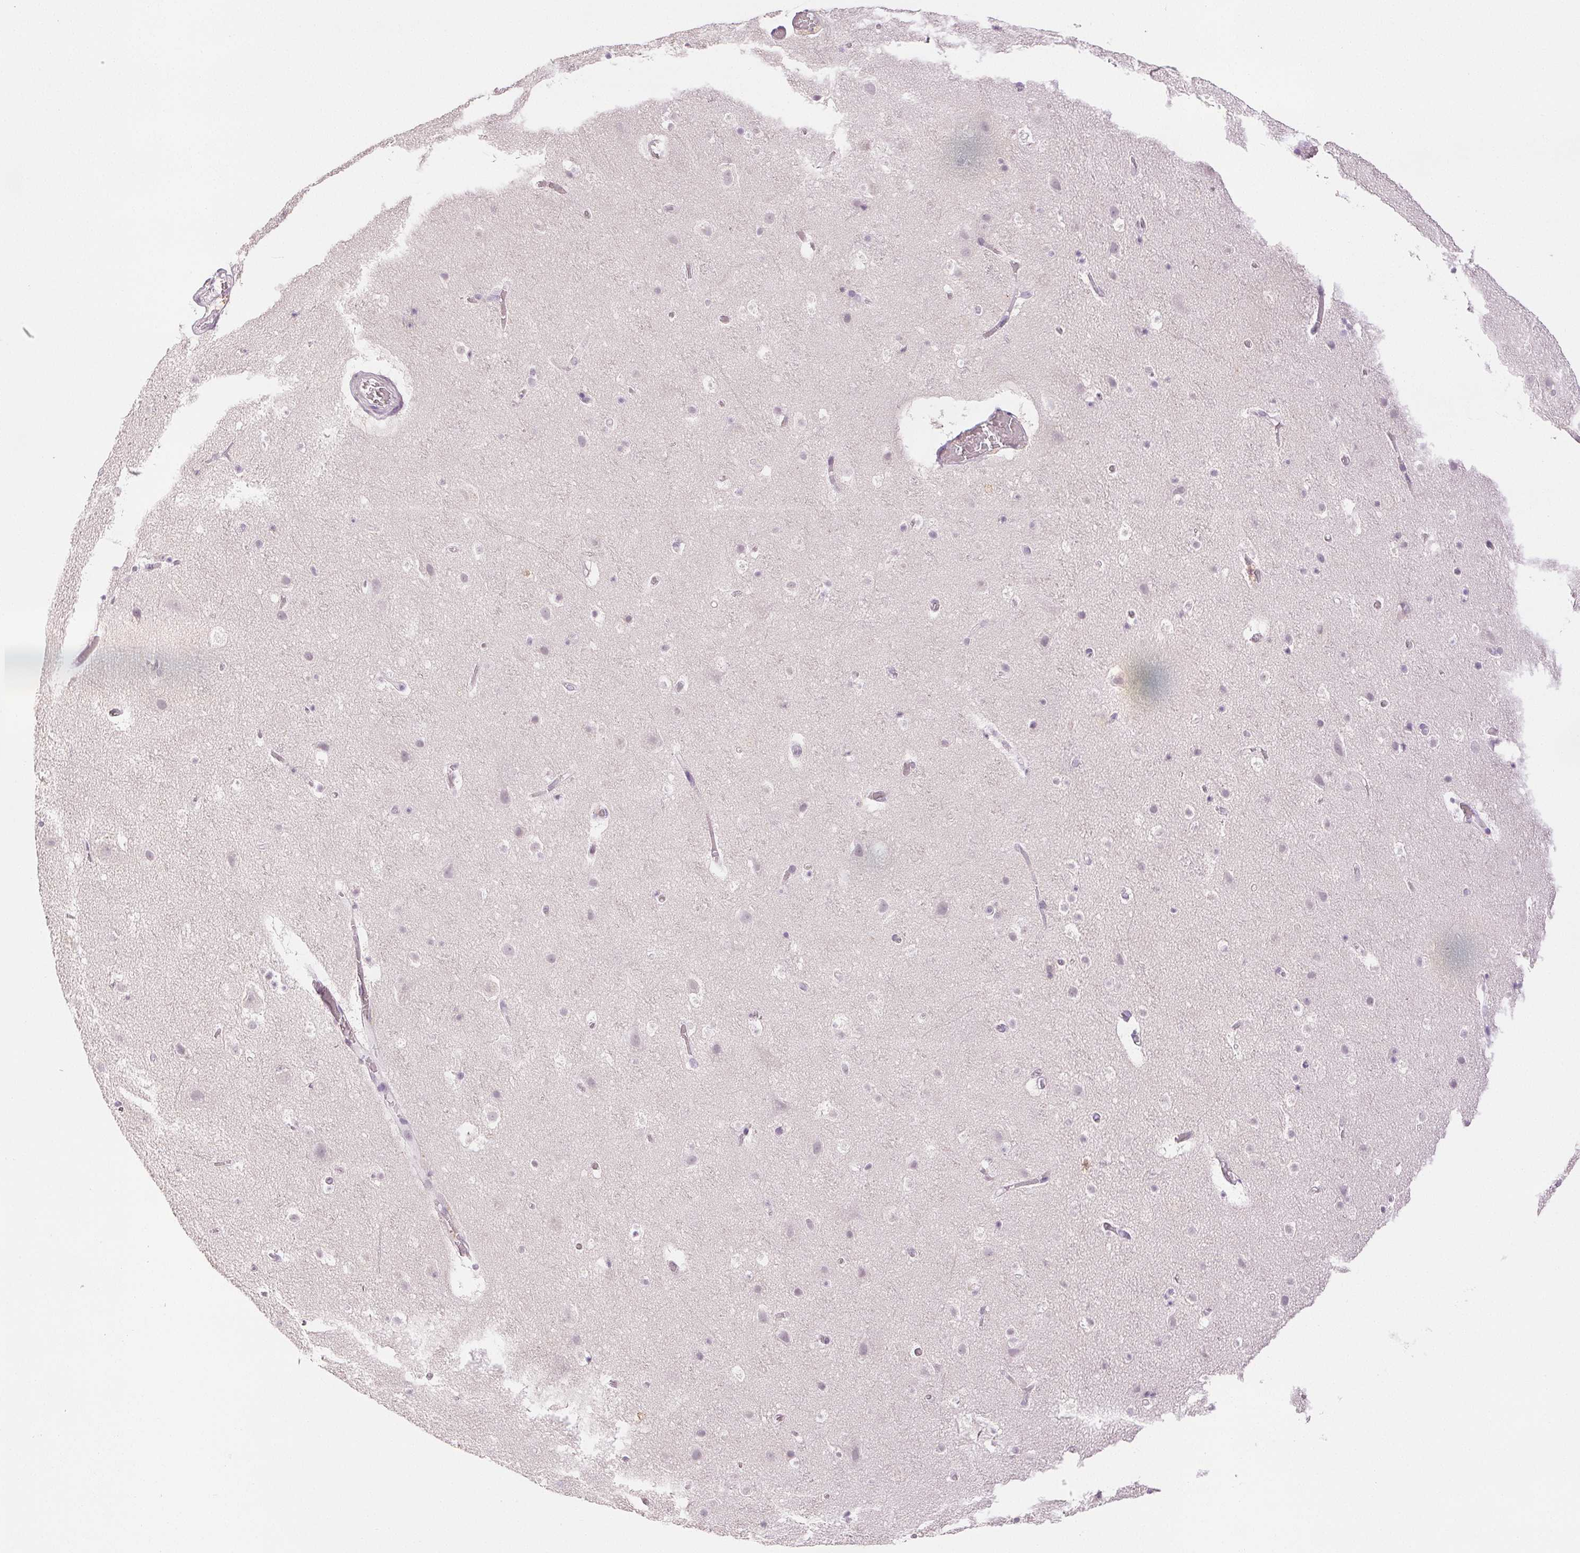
{"staining": {"intensity": "negative", "quantity": "none", "location": "none"}, "tissue": "cerebral cortex", "cell_type": "Endothelial cells", "image_type": "normal", "snomed": [{"axis": "morphology", "description": "Normal tissue, NOS"}, {"axis": "topography", "description": "Cerebral cortex"}], "caption": "Unremarkable cerebral cortex was stained to show a protein in brown. There is no significant positivity in endothelial cells. (Stains: DAB (3,3'-diaminobenzidine) immunohistochemistry (IHC) with hematoxylin counter stain, Microscopy: brightfield microscopy at high magnification).", "gene": "SCGN", "patient": {"sex": "female", "age": 42}}